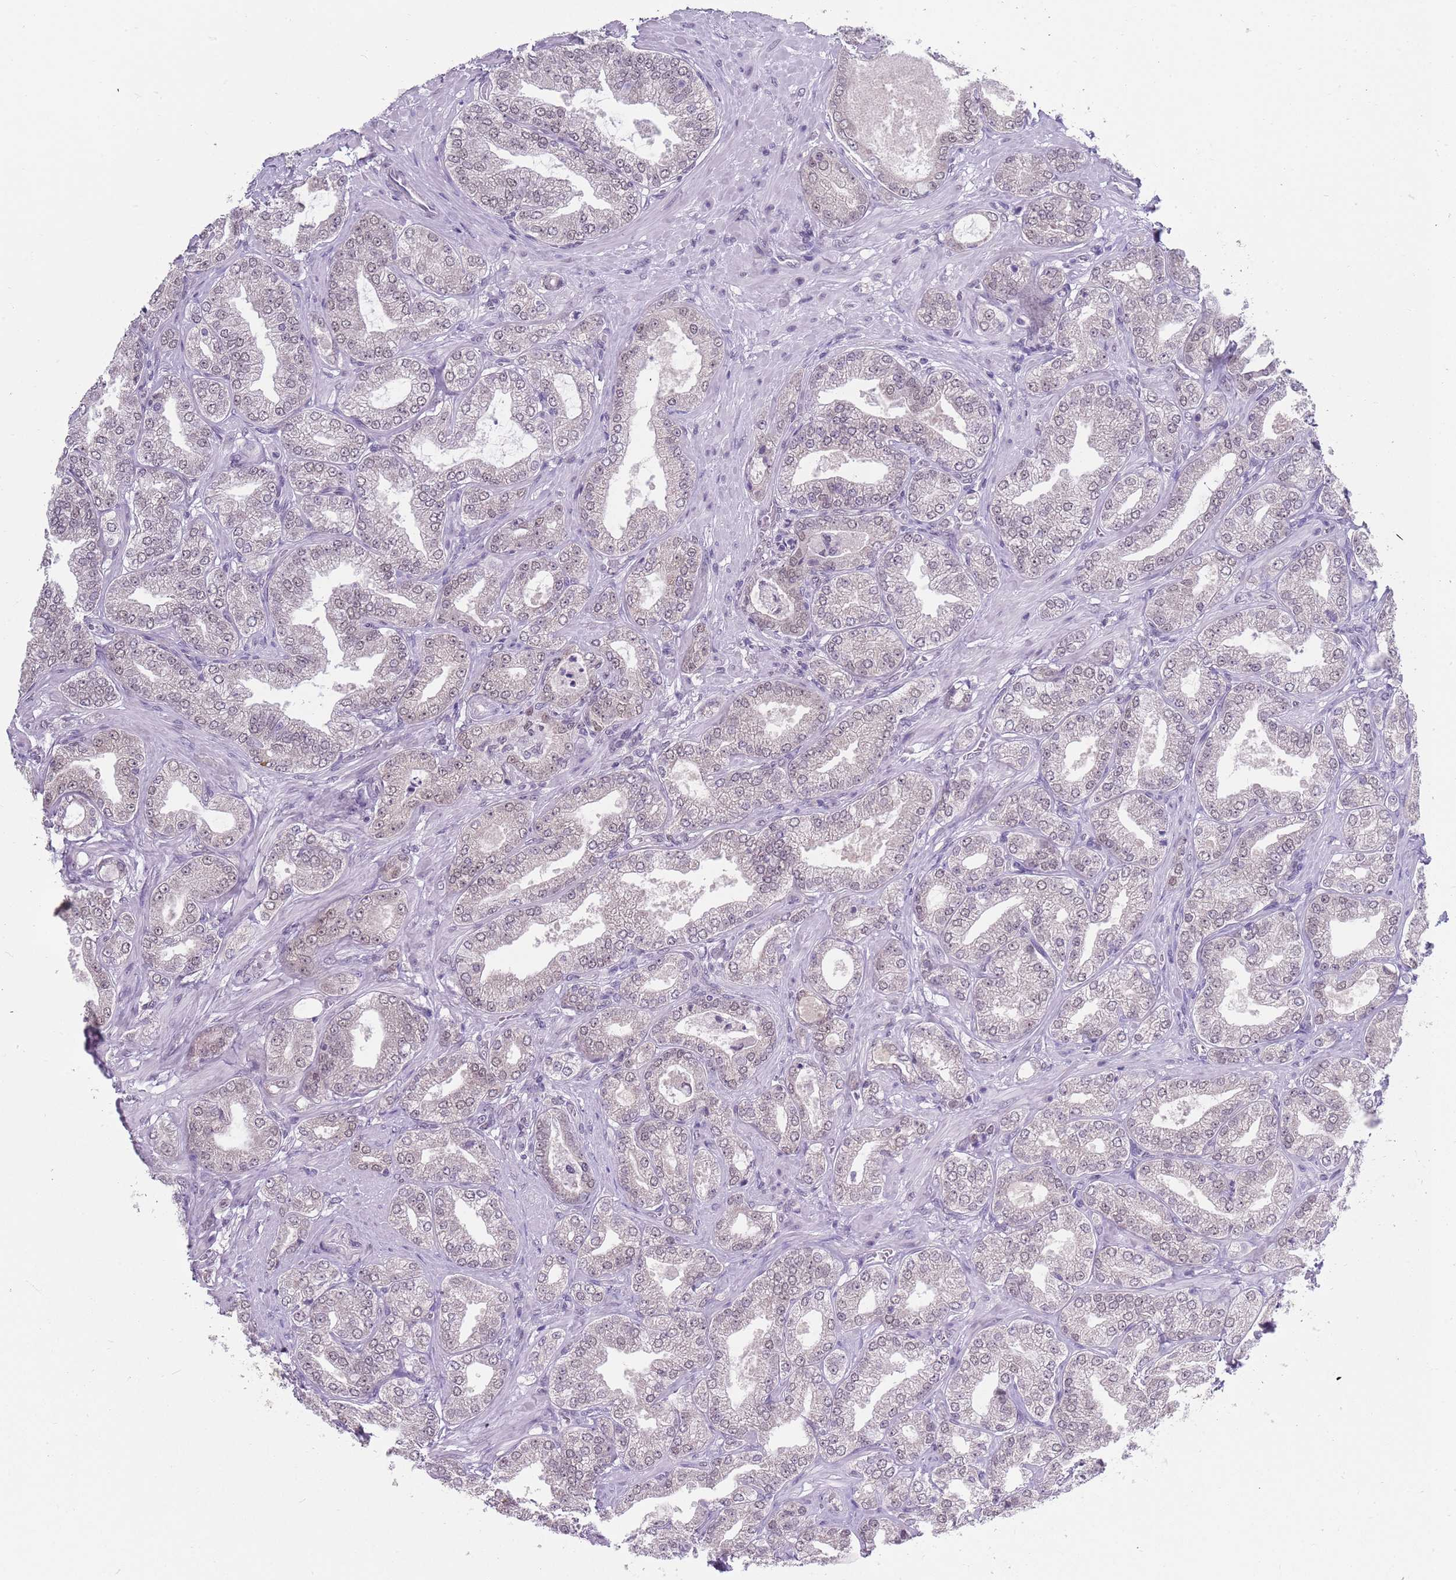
{"staining": {"intensity": "negative", "quantity": "none", "location": "none"}, "tissue": "prostate cancer", "cell_type": "Tumor cells", "image_type": "cancer", "snomed": [{"axis": "morphology", "description": "Adenocarcinoma, Low grade"}, {"axis": "topography", "description": "Prostate"}], "caption": "Prostate cancer stained for a protein using IHC shows no staining tumor cells.", "gene": "SEPHS2", "patient": {"sex": "male", "age": 63}}